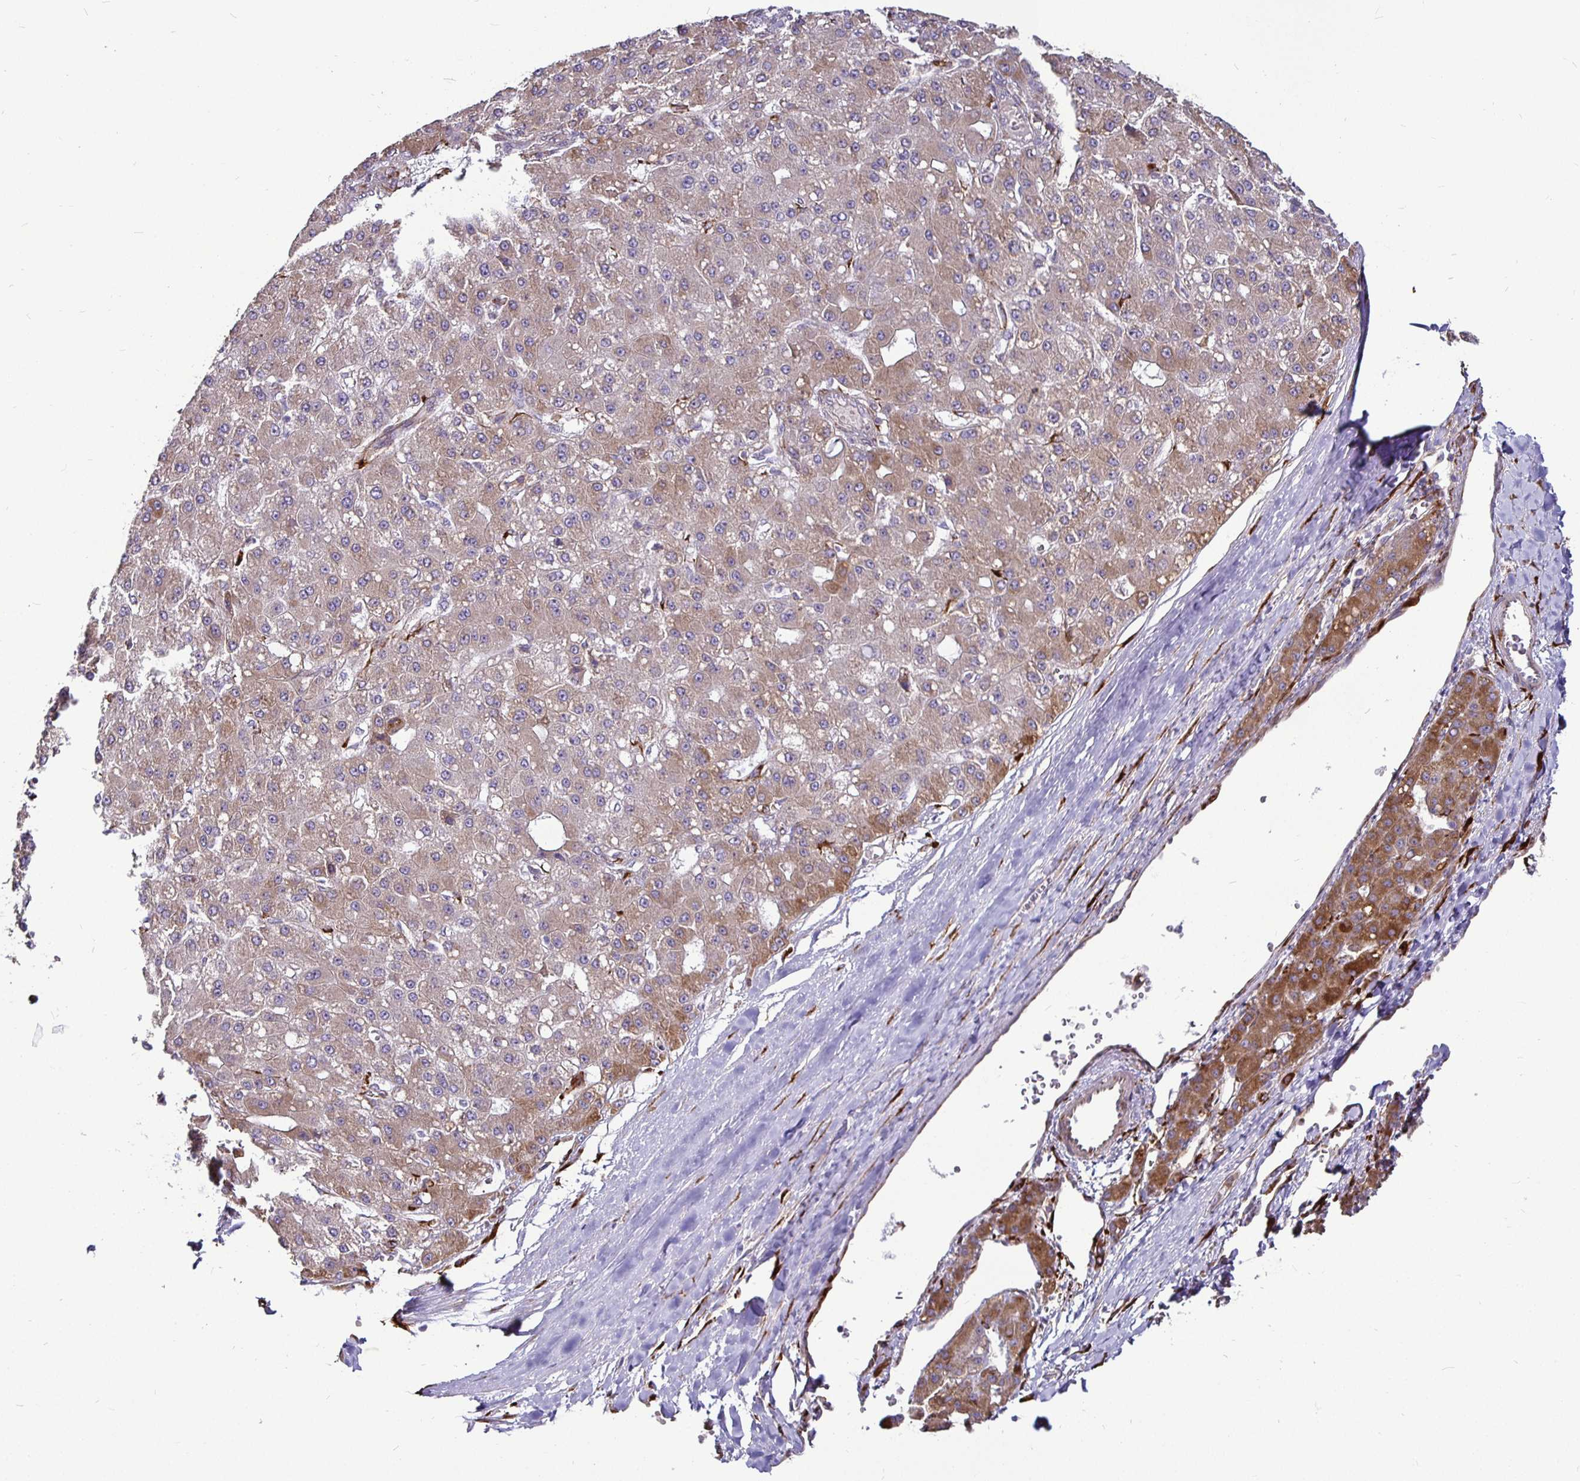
{"staining": {"intensity": "moderate", "quantity": "25%-75%", "location": "cytoplasmic/membranous"}, "tissue": "liver cancer", "cell_type": "Tumor cells", "image_type": "cancer", "snomed": [{"axis": "morphology", "description": "Carcinoma, Hepatocellular, NOS"}, {"axis": "topography", "description": "Liver"}], "caption": "Immunohistochemistry (DAB) staining of human hepatocellular carcinoma (liver) demonstrates moderate cytoplasmic/membranous protein expression in approximately 25%-75% of tumor cells. (brown staining indicates protein expression, while blue staining denotes nuclei).", "gene": "P4HA2", "patient": {"sex": "male", "age": 67}}